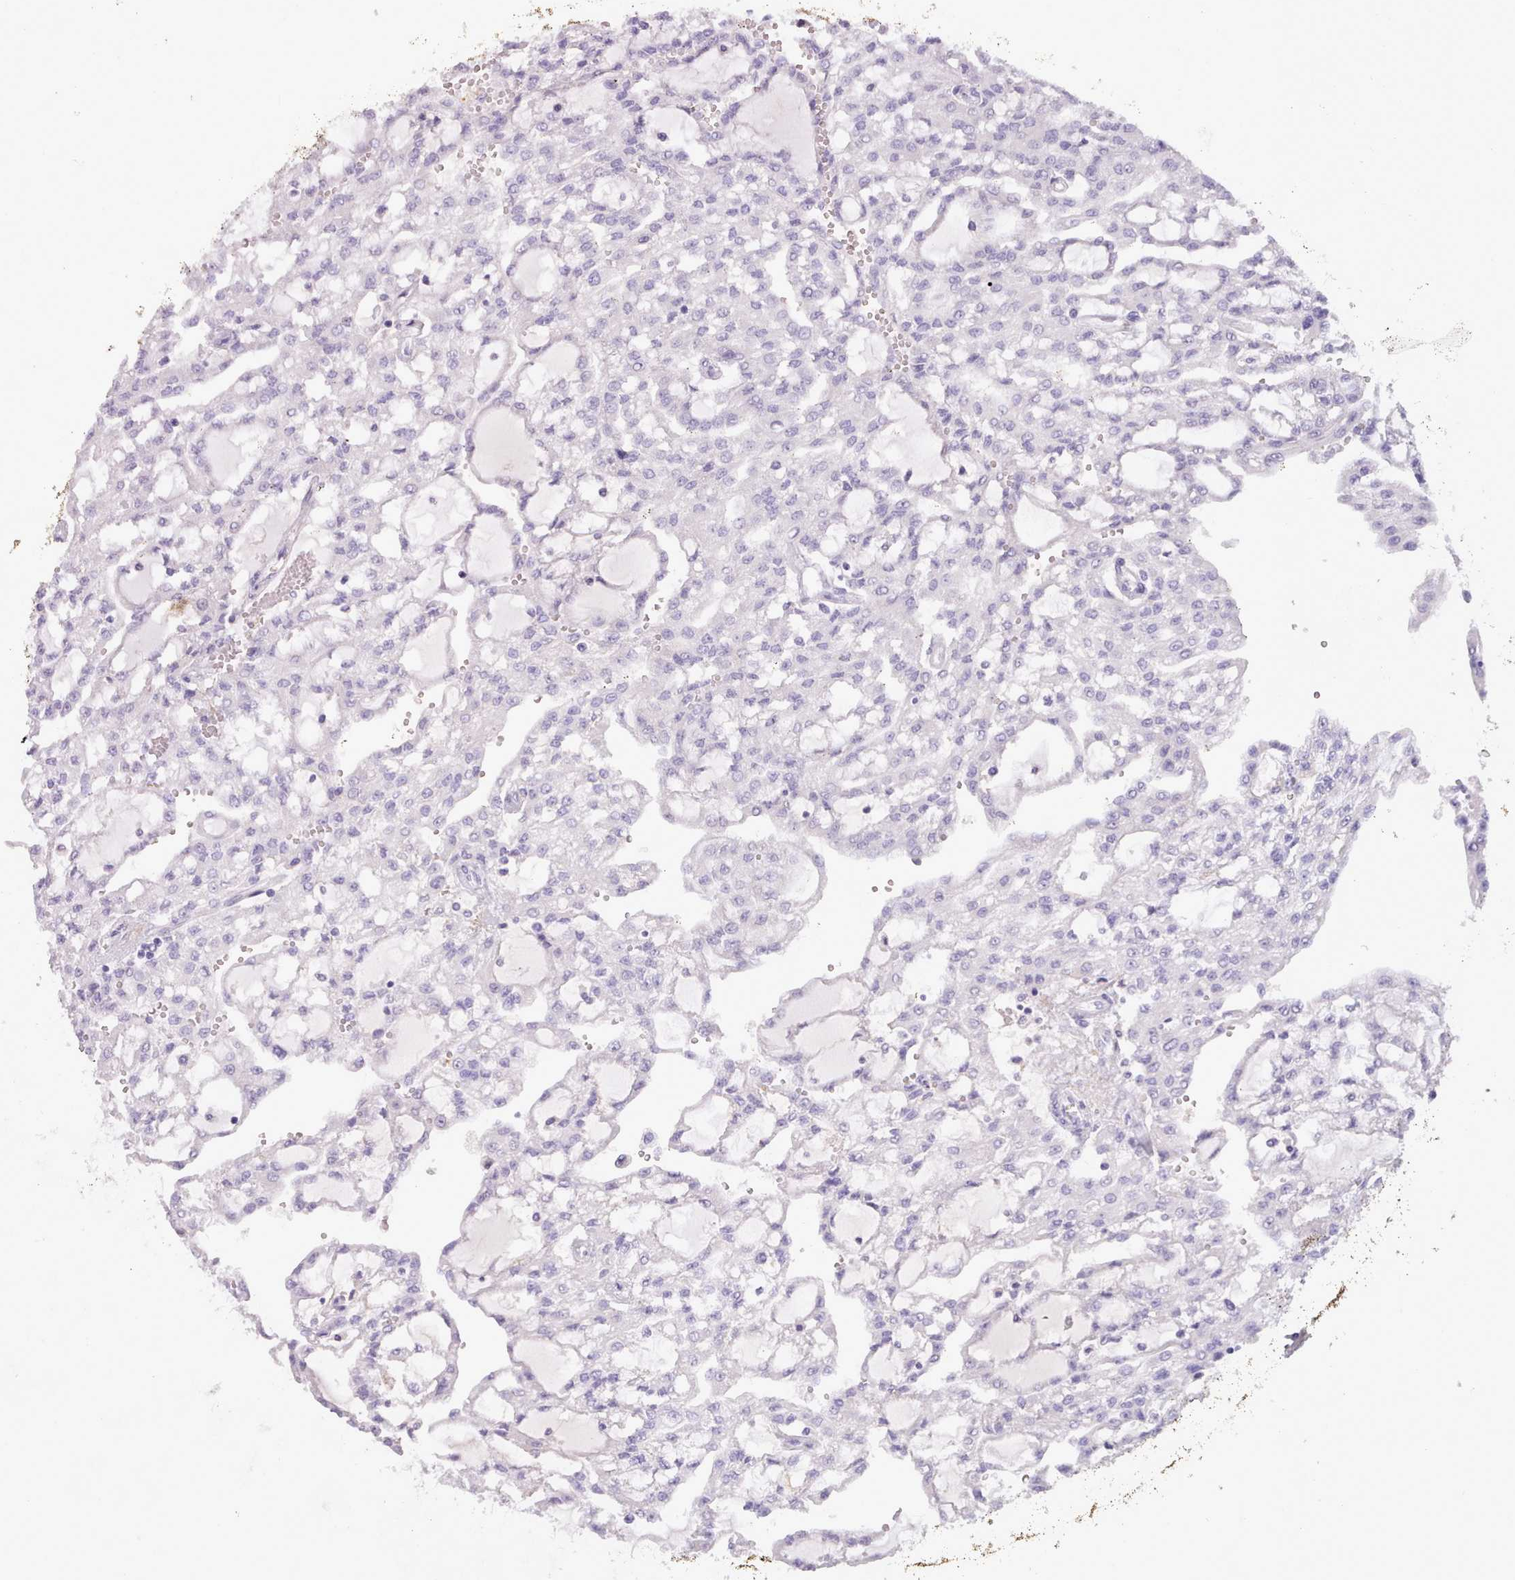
{"staining": {"intensity": "negative", "quantity": "none", "location": "none"}, "tissue": "renal cancer", "cell_type": "Tumor cells", "image_type": "cancer", "snomed": [{"axis": "morphology", "description": "Adenocarcinoma, NOS"}, {"axis": "topography", "description": "Kidney"}], "caption": "This is a photomicrograph of immunohistochemistry staining of renal cancer, which shows no staining in tumor cells.", "gene": "CYP2A13", "patient": {"sex": "male", "age": 63}}